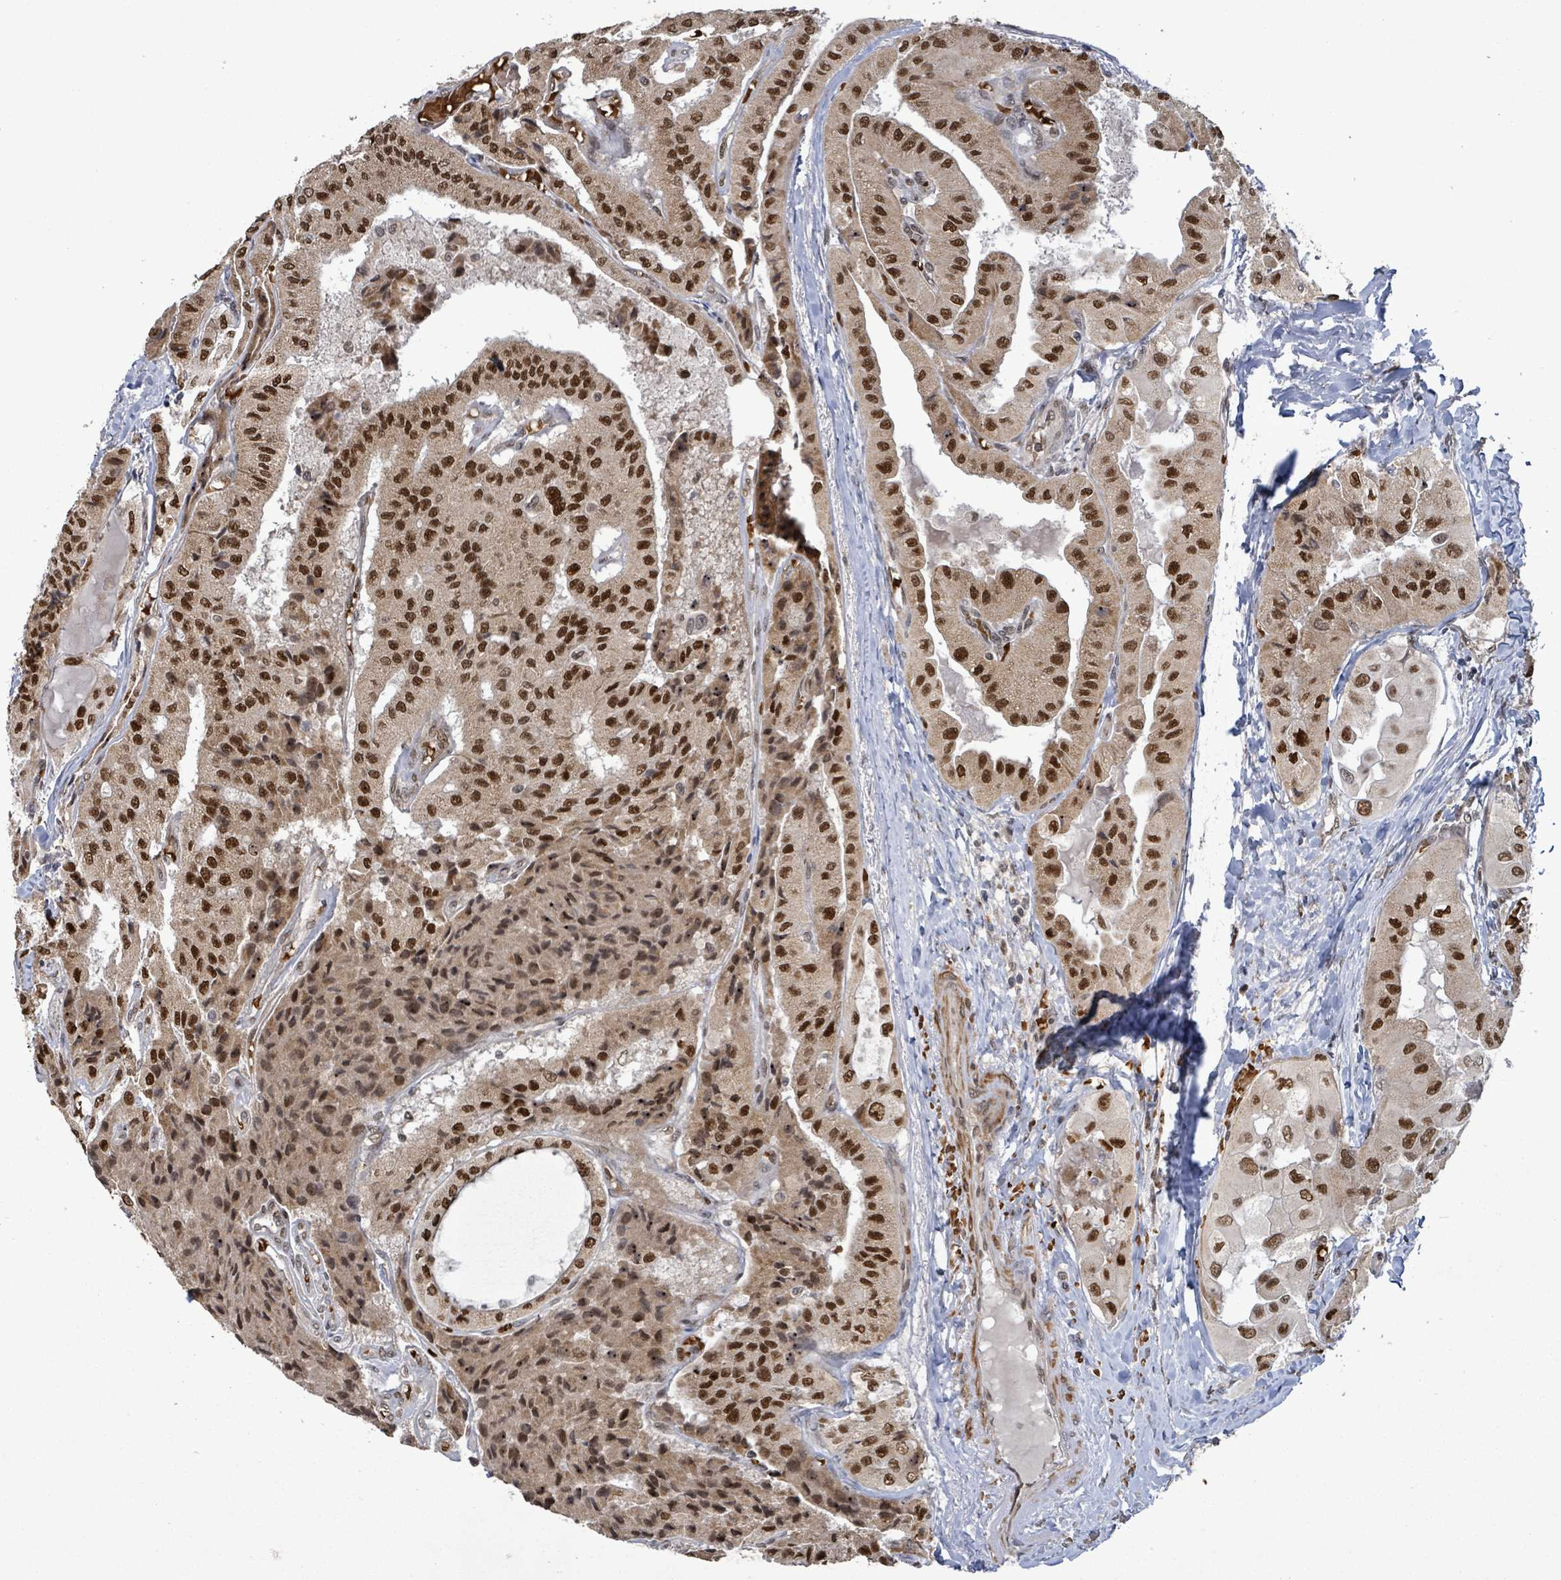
{"staining": {"intensity": "strong", "quantity": ">75%", "location": "nuclear"}, "tissue": "thyroid cancer", "cell_type": "Tumor cells", "image_type": "cancer", "snomed": [{"axis": "morphology", "description": "Normal tissue, NOS"}, {"axis": "morphology", "description": "Papillary adenocarcinoma, NOS"}, {"axis": "topography", "description": "Thyroid gland"}], "caption": "An image of thyroid papillary adenocarcinoma stained for a protein demonstrates strong nuclear brown staining in tumor cells. (DAB (3,3'-diaminobenzidine) = brown stain, brightfield microscopy at high magnification).", "gene": "PATZ1", "patient": {"sex": "female", "age": 59}}